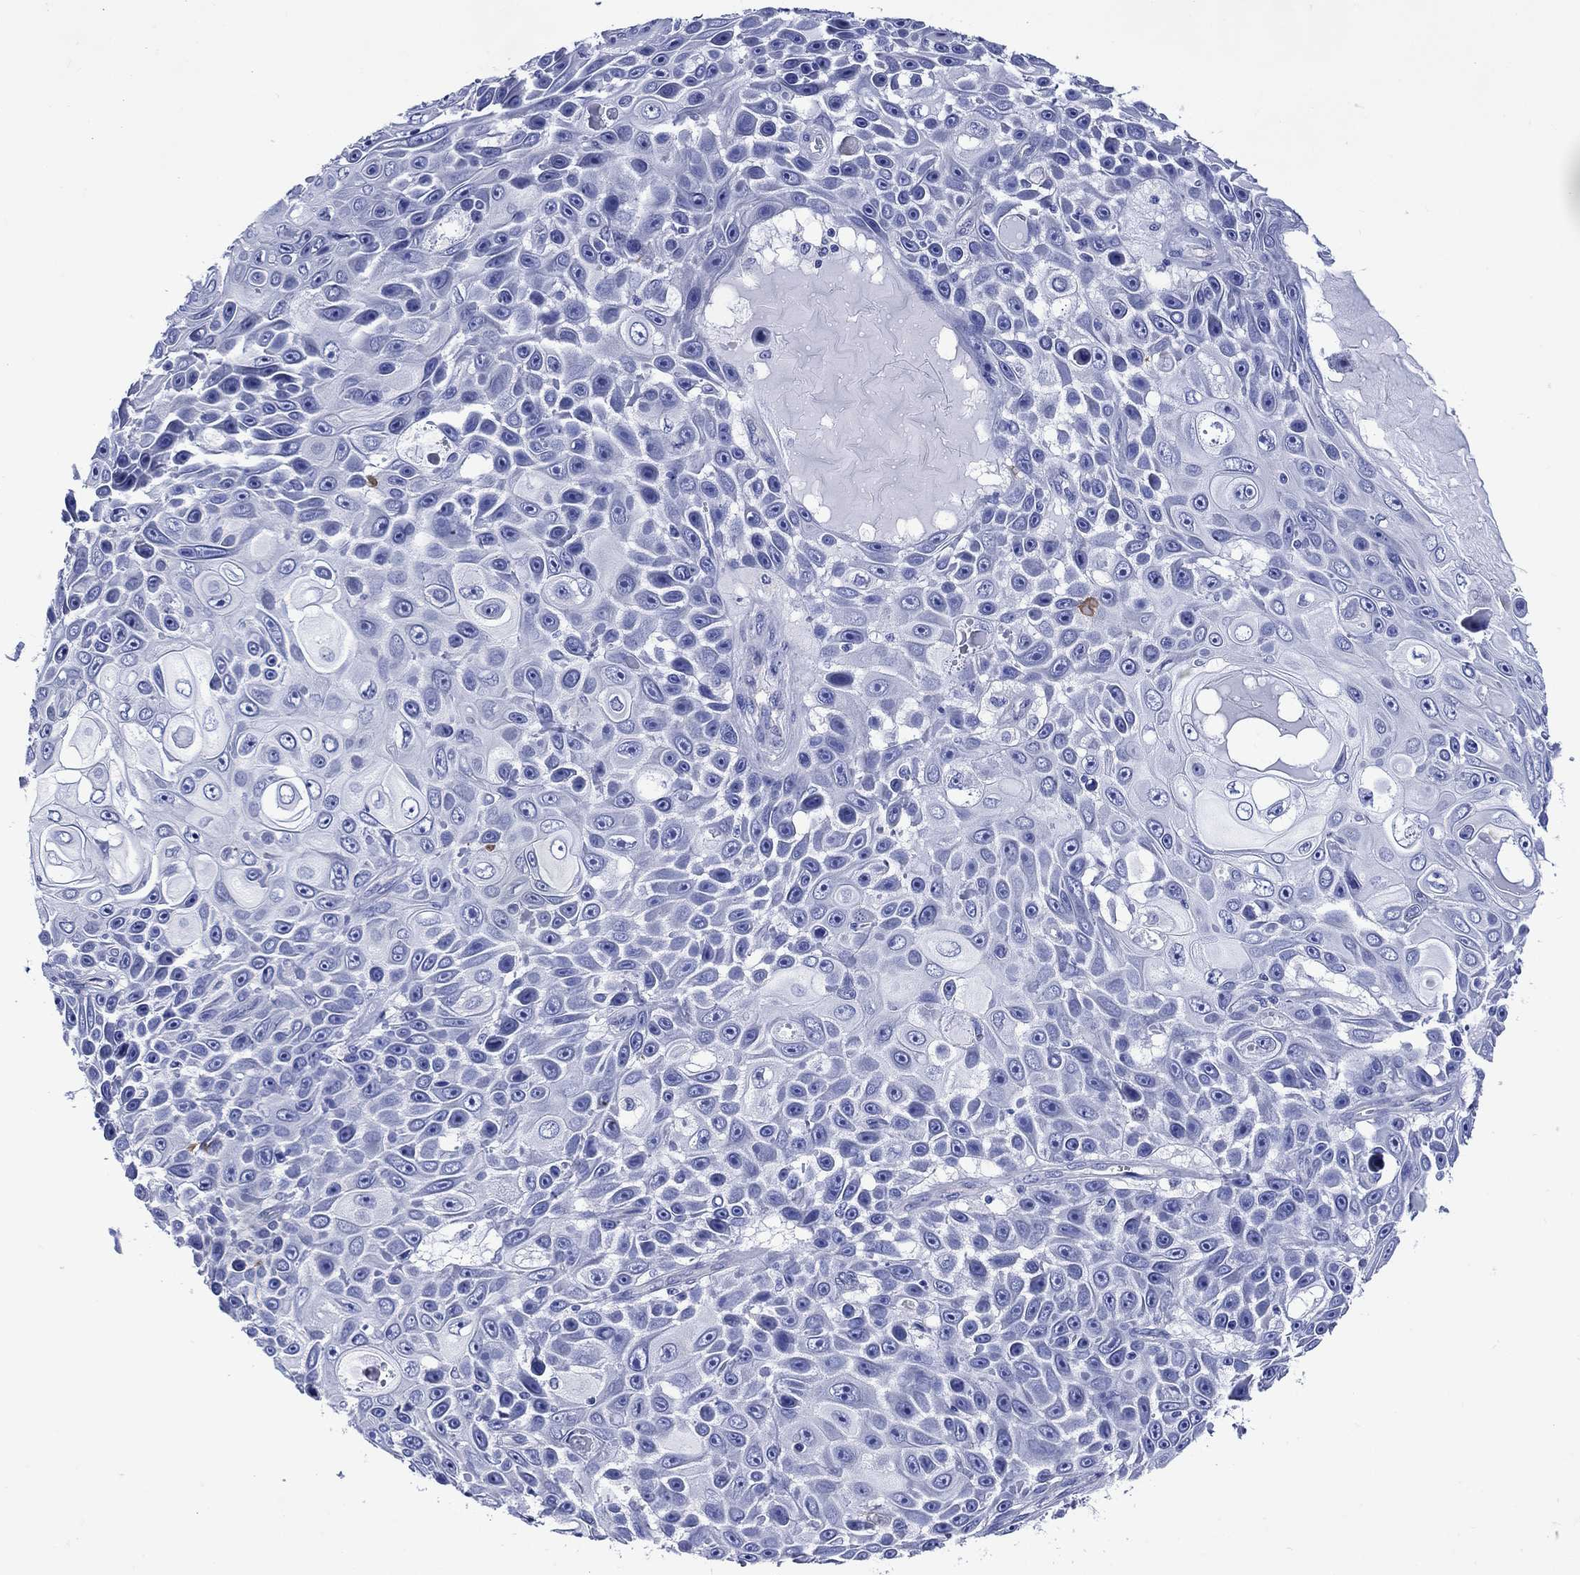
{"staining": {"intensity": "negative", "quantity": "none", "location": "none"}, "tissue": "skin cancer", "cell_type": "Tumor cells", "image_type": "cancer", "snomed": [{"axis": "morphology", "description": "Squamous cell carcinoma, NOS"}, {"axis": "topography", "description": "Skin"}], "caption": "Immunohistochemistry (IHC) of squamous cell carcinoma (skin) exhibits no positivity in tumor cells.", "gene": "SLC1A2", "patient": {"sex": "male", "age": 82}}